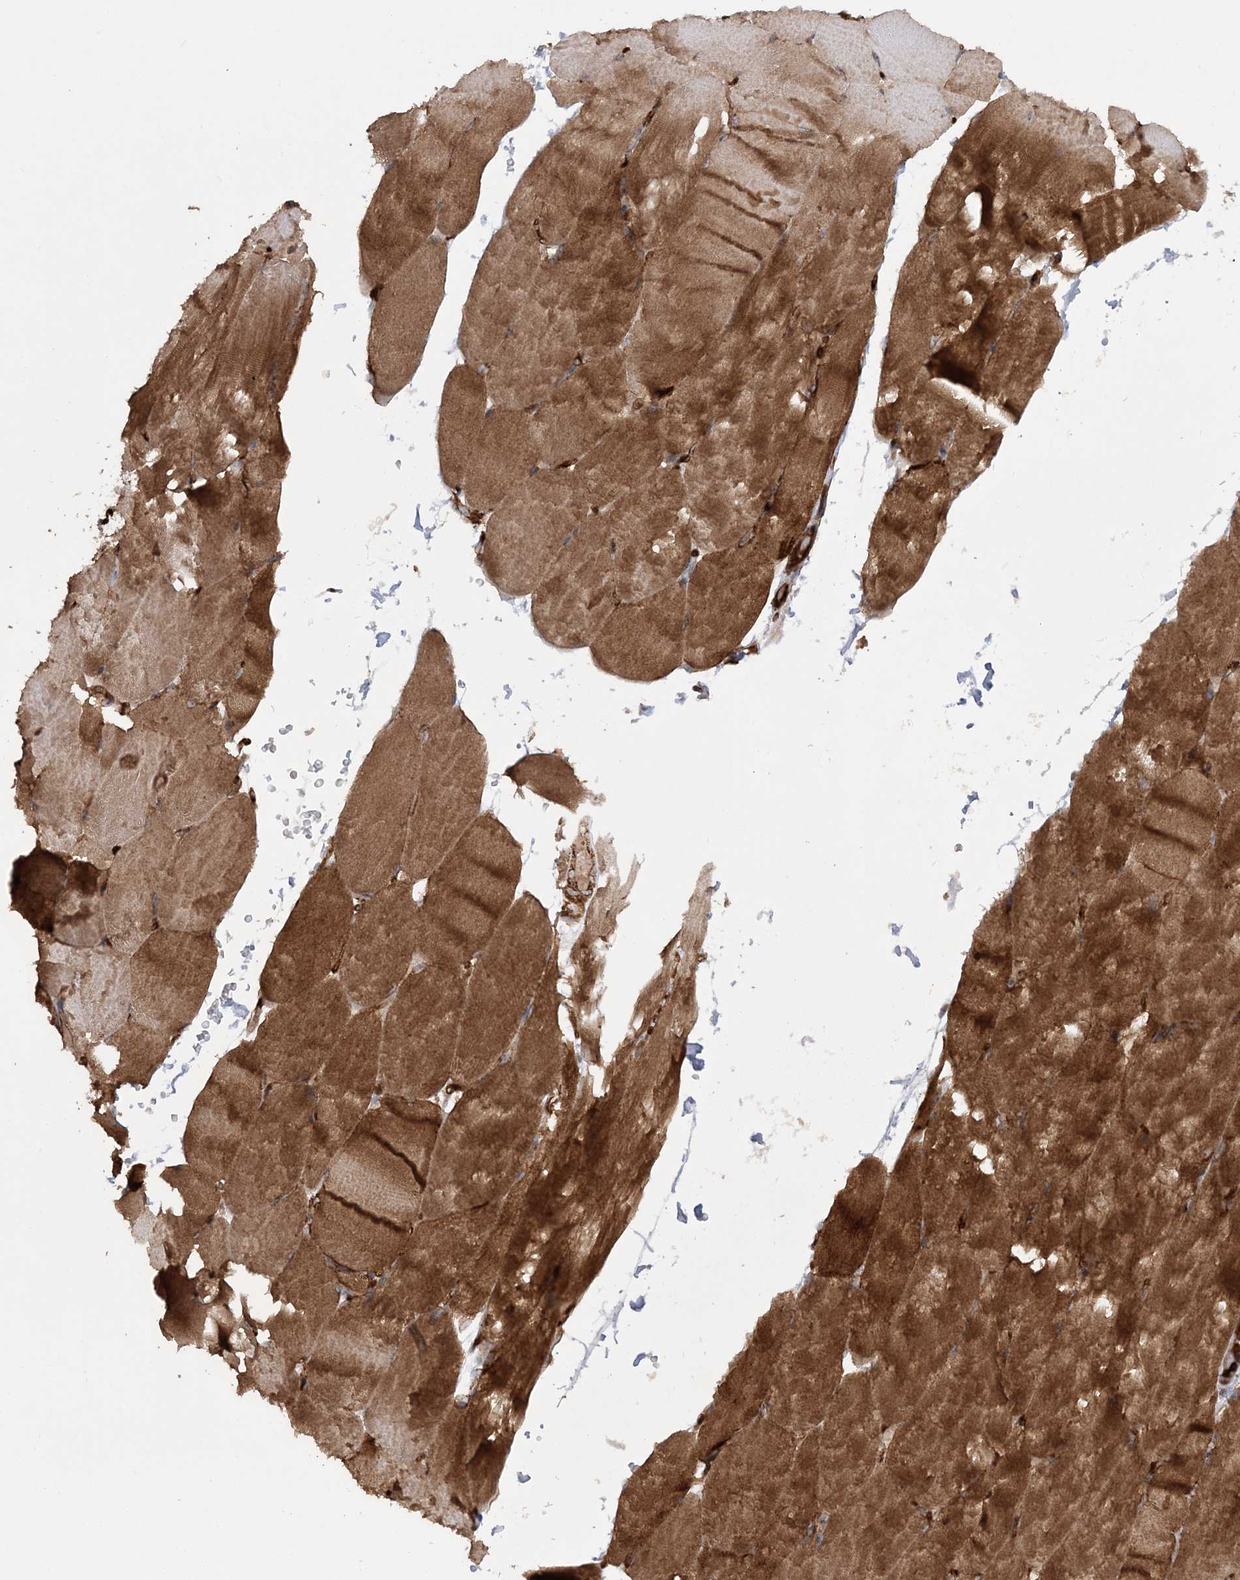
{"staining": {"intensity": "moderate", "quantity": ">75%", "location": "cytoplasmic/membranous"}, "tissue": "skeletal muscle", "cell_type": "Myocytes", "image_type": "normal", "snomed": [{"axis": "morphology", "description": "Normal tissue, NOS"}, {"axis": "topography", "description": "Skeletal muscle"}, {"axis": "topography", "description": "Parathyroid gland"}], "caption": "Immunohistochemical staining of benign skeletal muscle exhibits >75% levels of moderate cytoplasmic/membranous protein expression in approximately >75% of myocytes.", "gene": "ACAP2", "patient": {"sex": "female", "age": 37}}